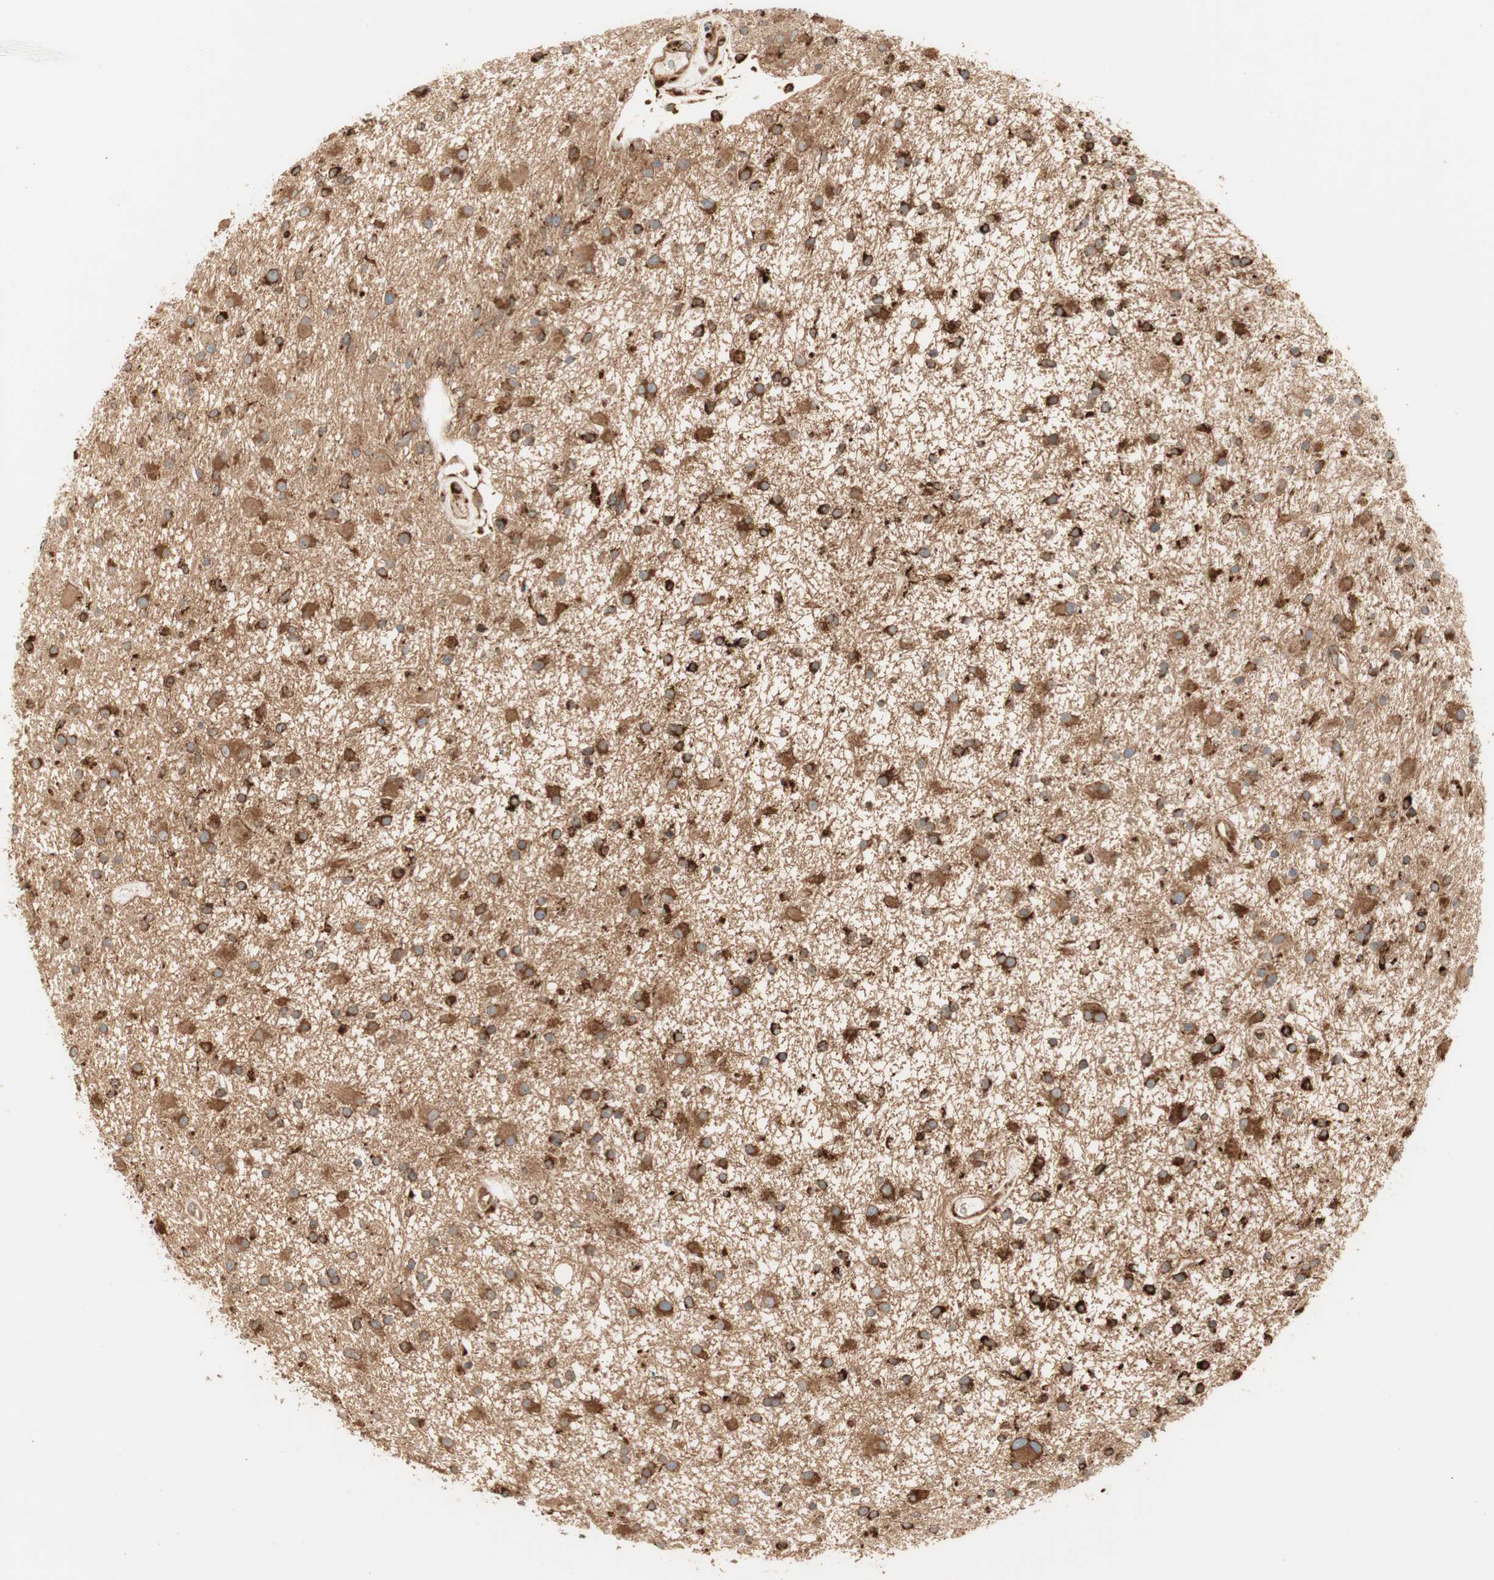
{"staining": {"intensity": "strong", "quantity": ">75%", "location": "cytoplasmic/membranous"}, "tissue": "glioma", "cell_type": "Tumor cells", "image_type": "cancer", "snomed": [{"axis": "morphology", "description": "Glioma, malignant, High grade"}, {"axis": "topography", "description": "Brain"}], "caption": "Glioma stained with DAB IHC exhibits high levels of strong cytoplasmic/membranous positivity in approximately >75% of tumor cells.", "gene": "P4HA1", "patient": {"sex": "male", "age": 33}}